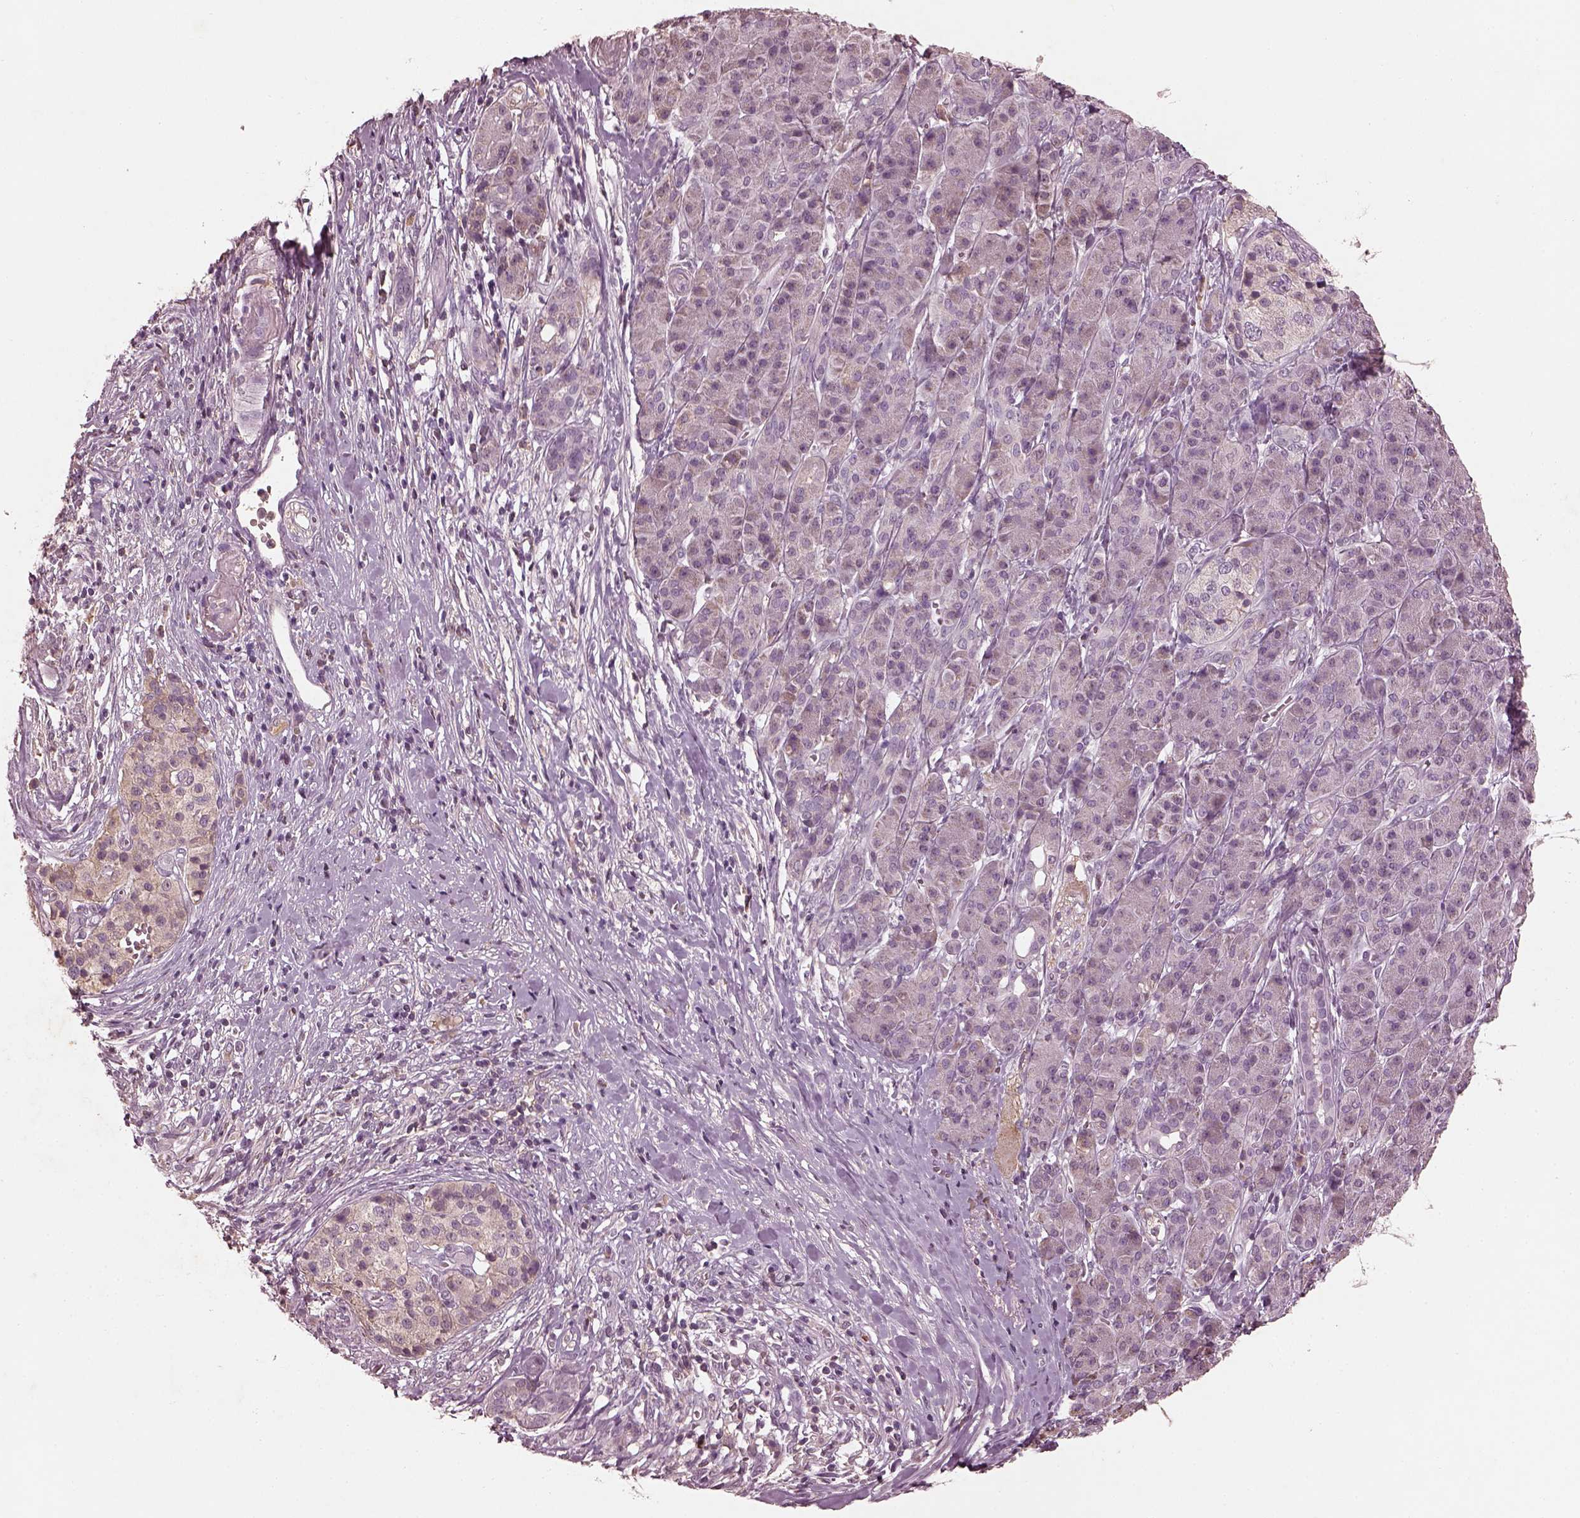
{"staining": {"intensity": "negative", "quantity": "none", "location": "none"}, "tissue": "pancreatic cancer", "cell_type": "Tumor cells", "image_type": "cancer", "snomed": [{"axis": "morphology", "description": "Adenocarcinoma, NOS"}, {"axis": "topography", "description": "Pancreas"}], "caption": "A histopathology image of pancreatic cancer (adenocarcinoma) stained for a protein exhibits no brown staining in tumor cells. The staining is performed using DAB (3,3'-diaminobenzidine) brown chromogen with nuclei counter-stained in using hematoxylin.", "gene": "FRRS1L", "patient": {"sex": "male", "age": 61}}